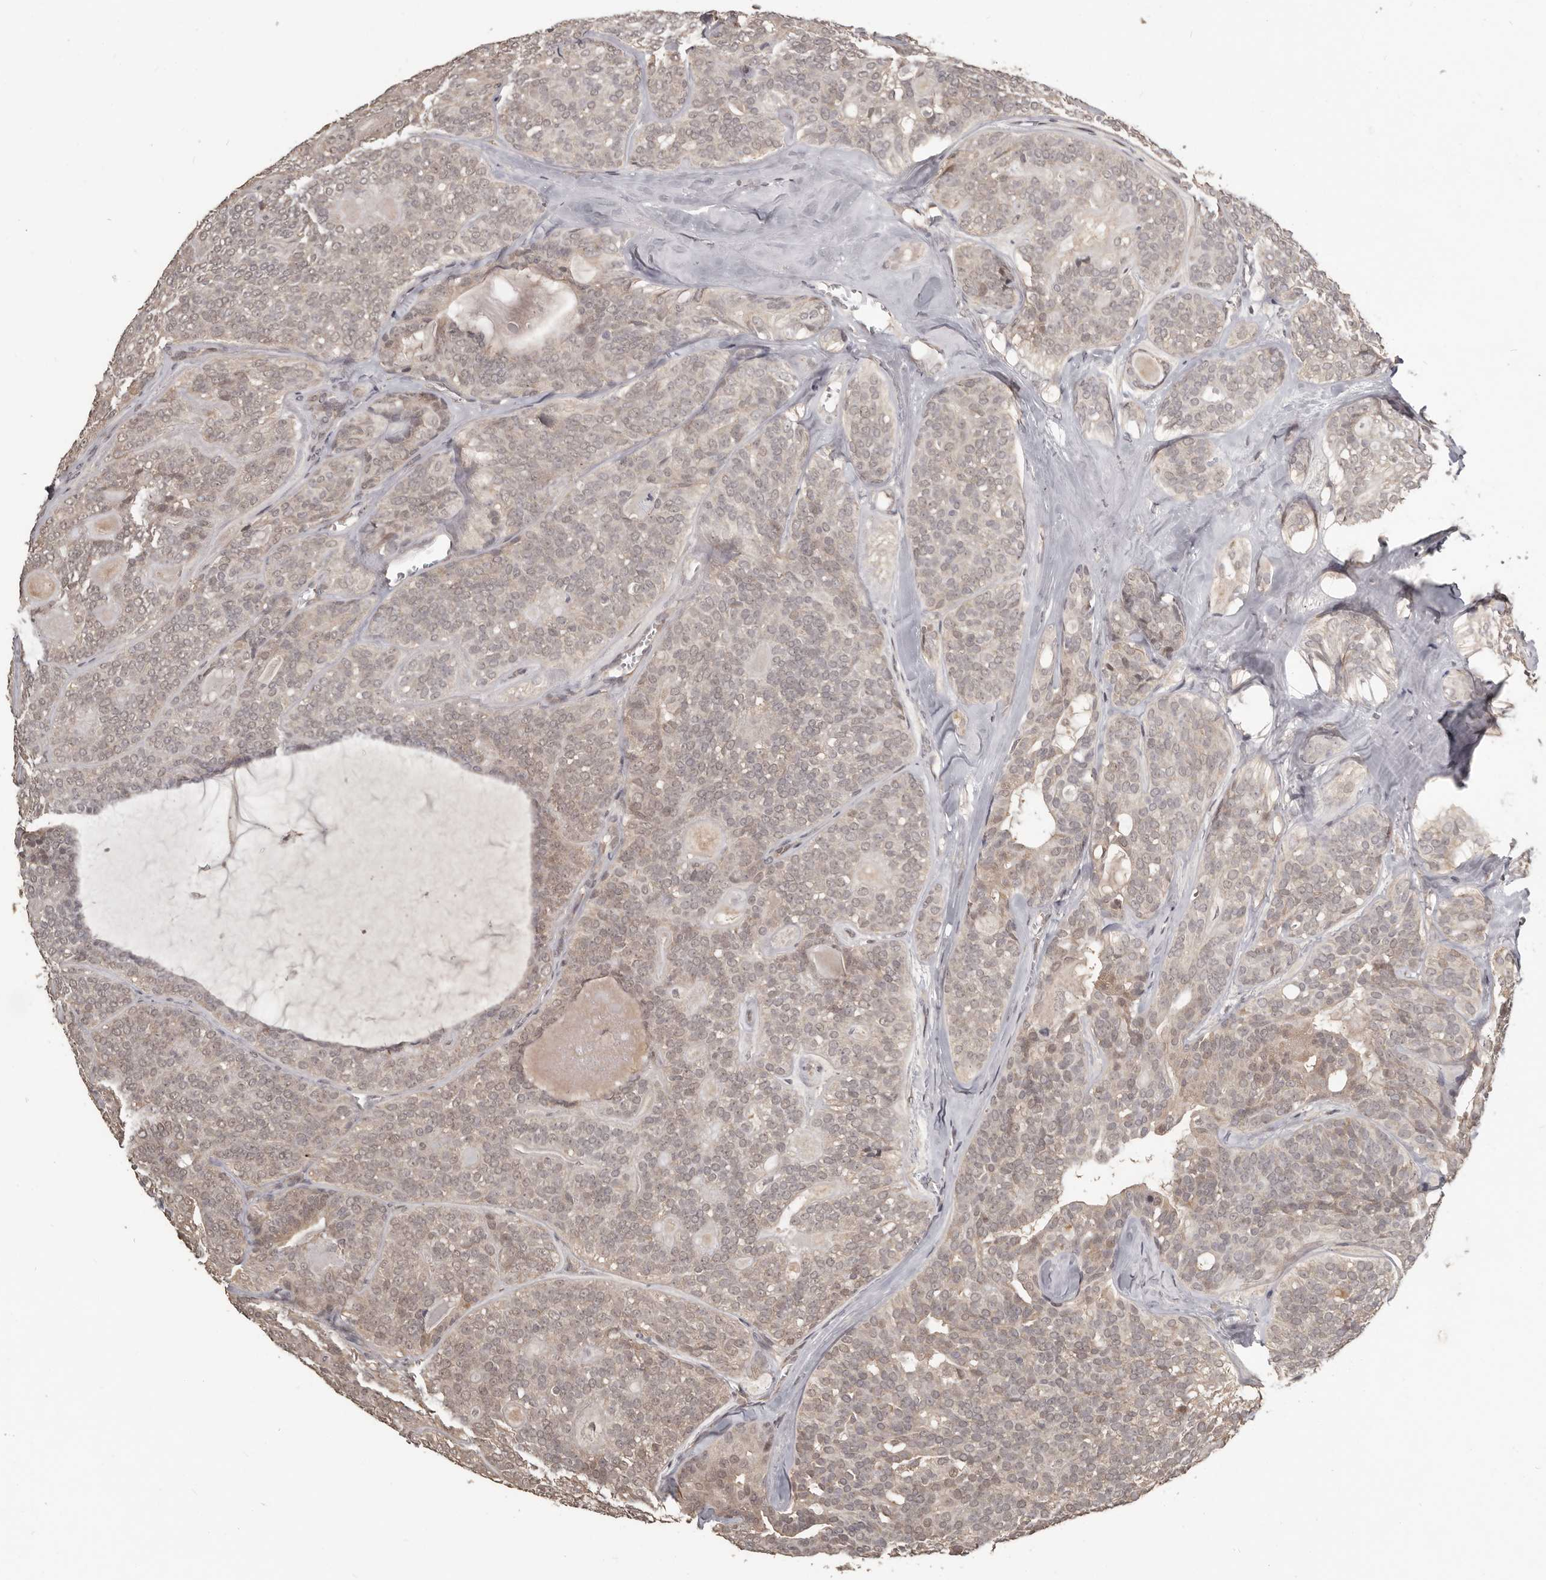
{"staining": {"intensity": "weak", "quantity": ">75%", "location": "nuclear"}, "tissue": "head and neck cancer", "cell_type": "Tumor cells", "image_type": "cancer", "snomed": [{"axis": "morphology", "description": "Adenocarcinoma, NOS"}, {"axis": "topography", "description": "Head-Neck"}], "caption": "Human adenocarcinoma (head and neck) stained with a brown dye exhibits weak nuclear positive positivity in approximately >75% of tumor cells.", "gene": "ZFP14", "patient": {"sex": "male", "age": 66}}